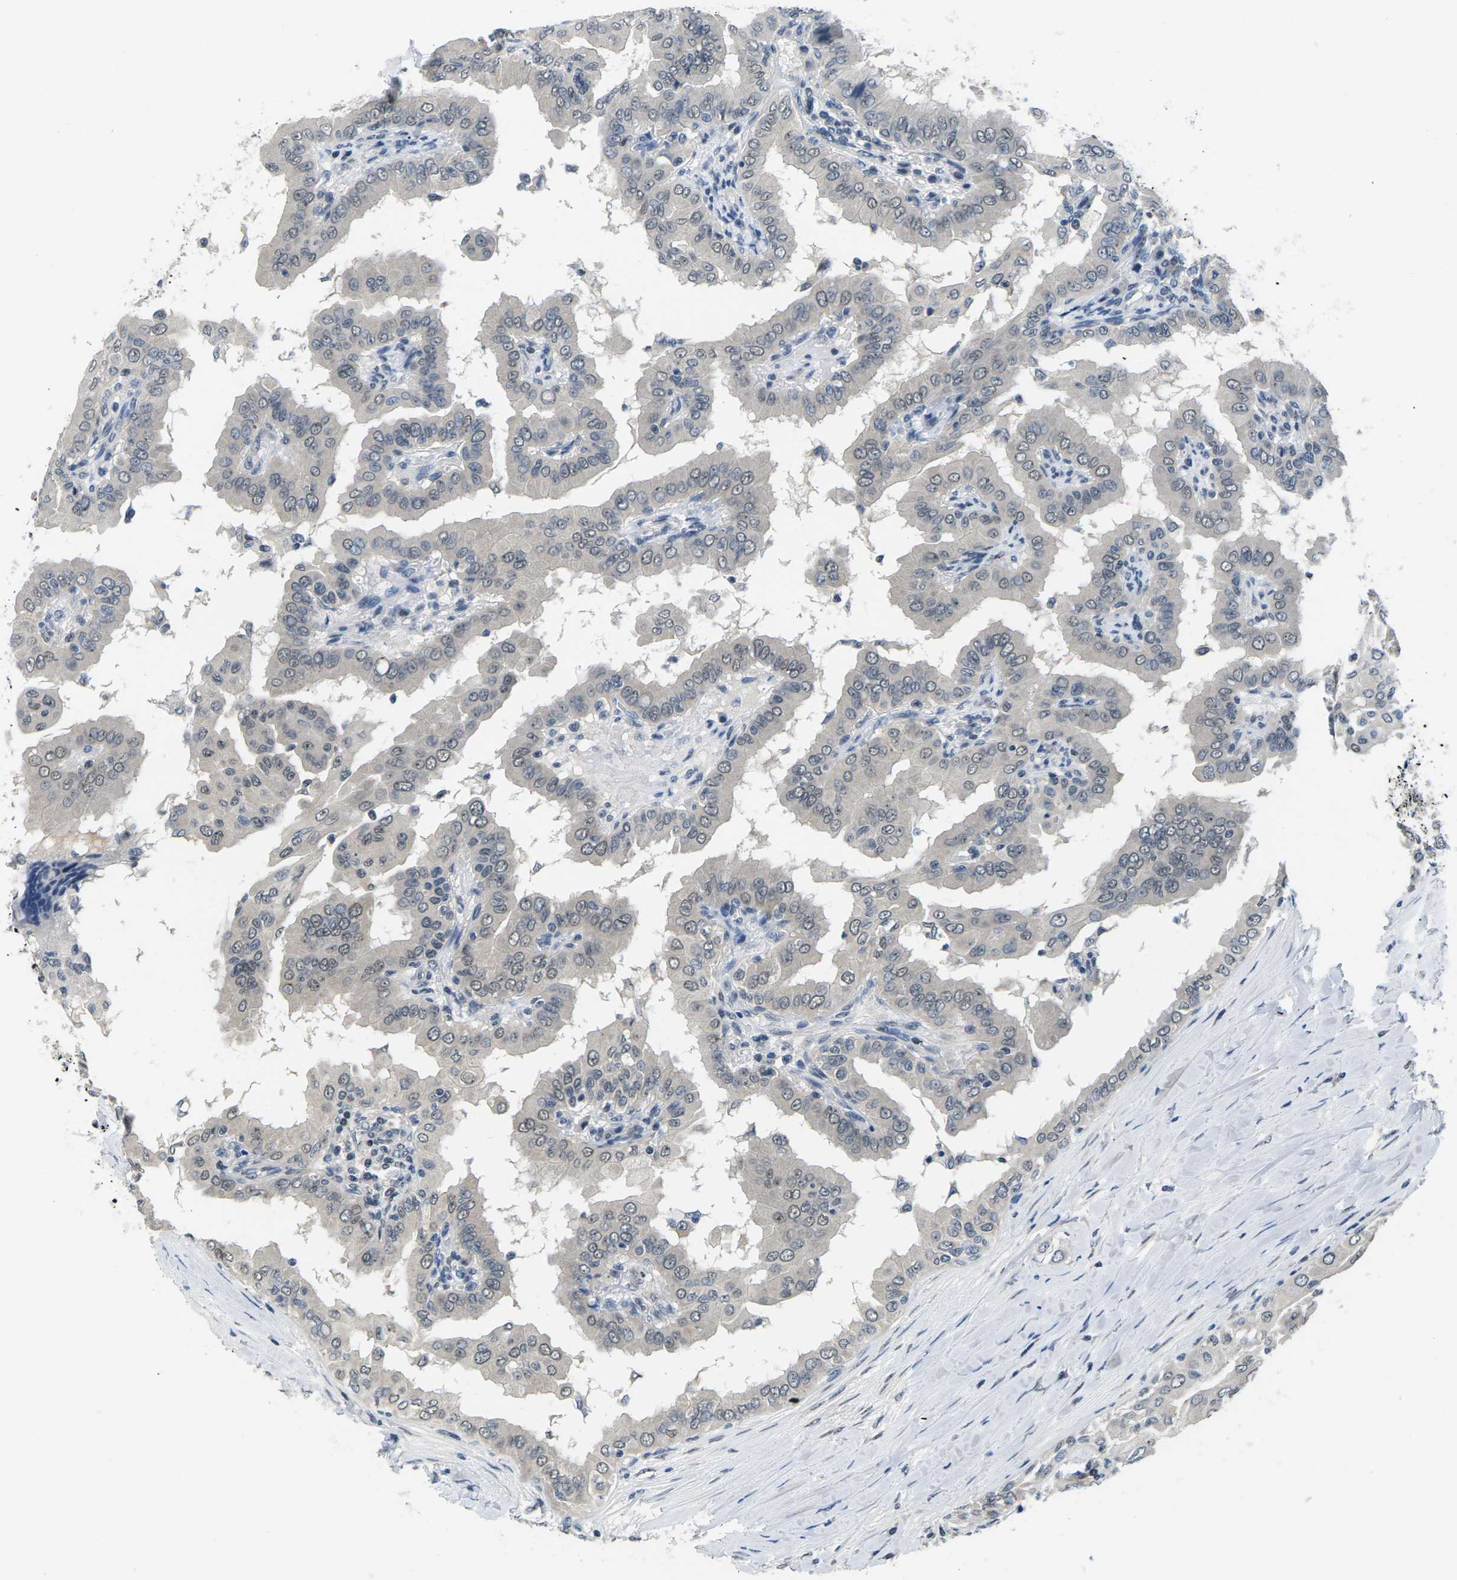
{"staining": {"intensity": "weak", "quantity": "<25%", "location": "nuclear"}, "tissue": "thyroid cancer", "cell_type": "Tumor cells", "image_type": "cancer", "snomed": [{"axis": "morphology", "description": "Papillary adenocarcinoma, NOS"}, {"axis": "topography", "description": "Thyroid gland"}], "caption": "A photomicrograph of thyroid cancer (papillary adenocarcinoma) stained for a protein reveals no brown staining in tumor cells.", "gene": "NSRP1", "patient": {"sex": "male", "age": 33}}